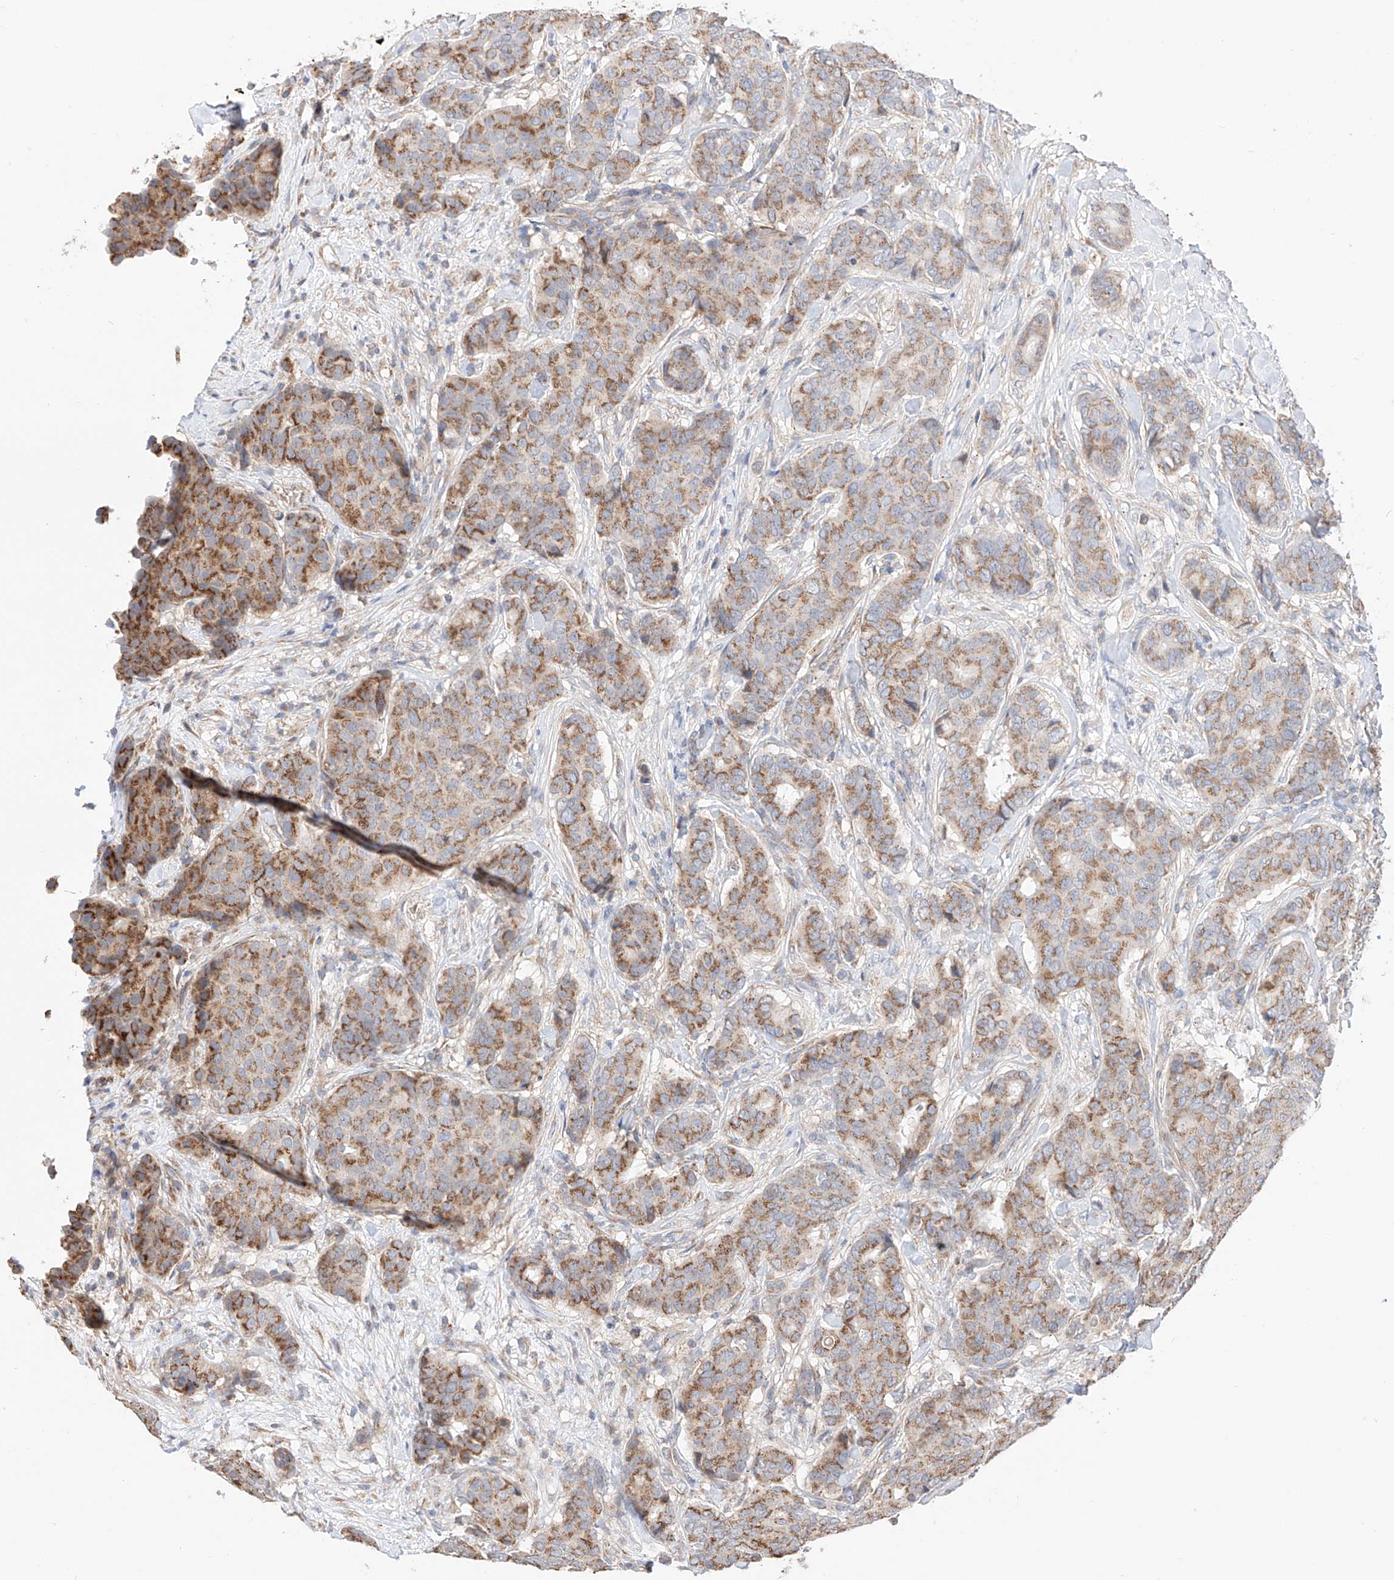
{"staining": {"intensity": "moderate", "quantity": ">75%", "location": "cytoplasmic/membranous"}, "tissue": "breast cancer", "cell_type": "Tumor cells", "image_type": "cancer", "snomed": [{"axis": "morphology", "description": "Duct carcinoma"}, {"axis": "topography", "description": "Breast"}], "caption": "Protein staining shows moderate cytoplasmic/membranous staining in about >75% of tumor cells in breast intraductal carcinoma.", "gene": "MOSPD1", "patient": {"sex": "female", "age": 75}}